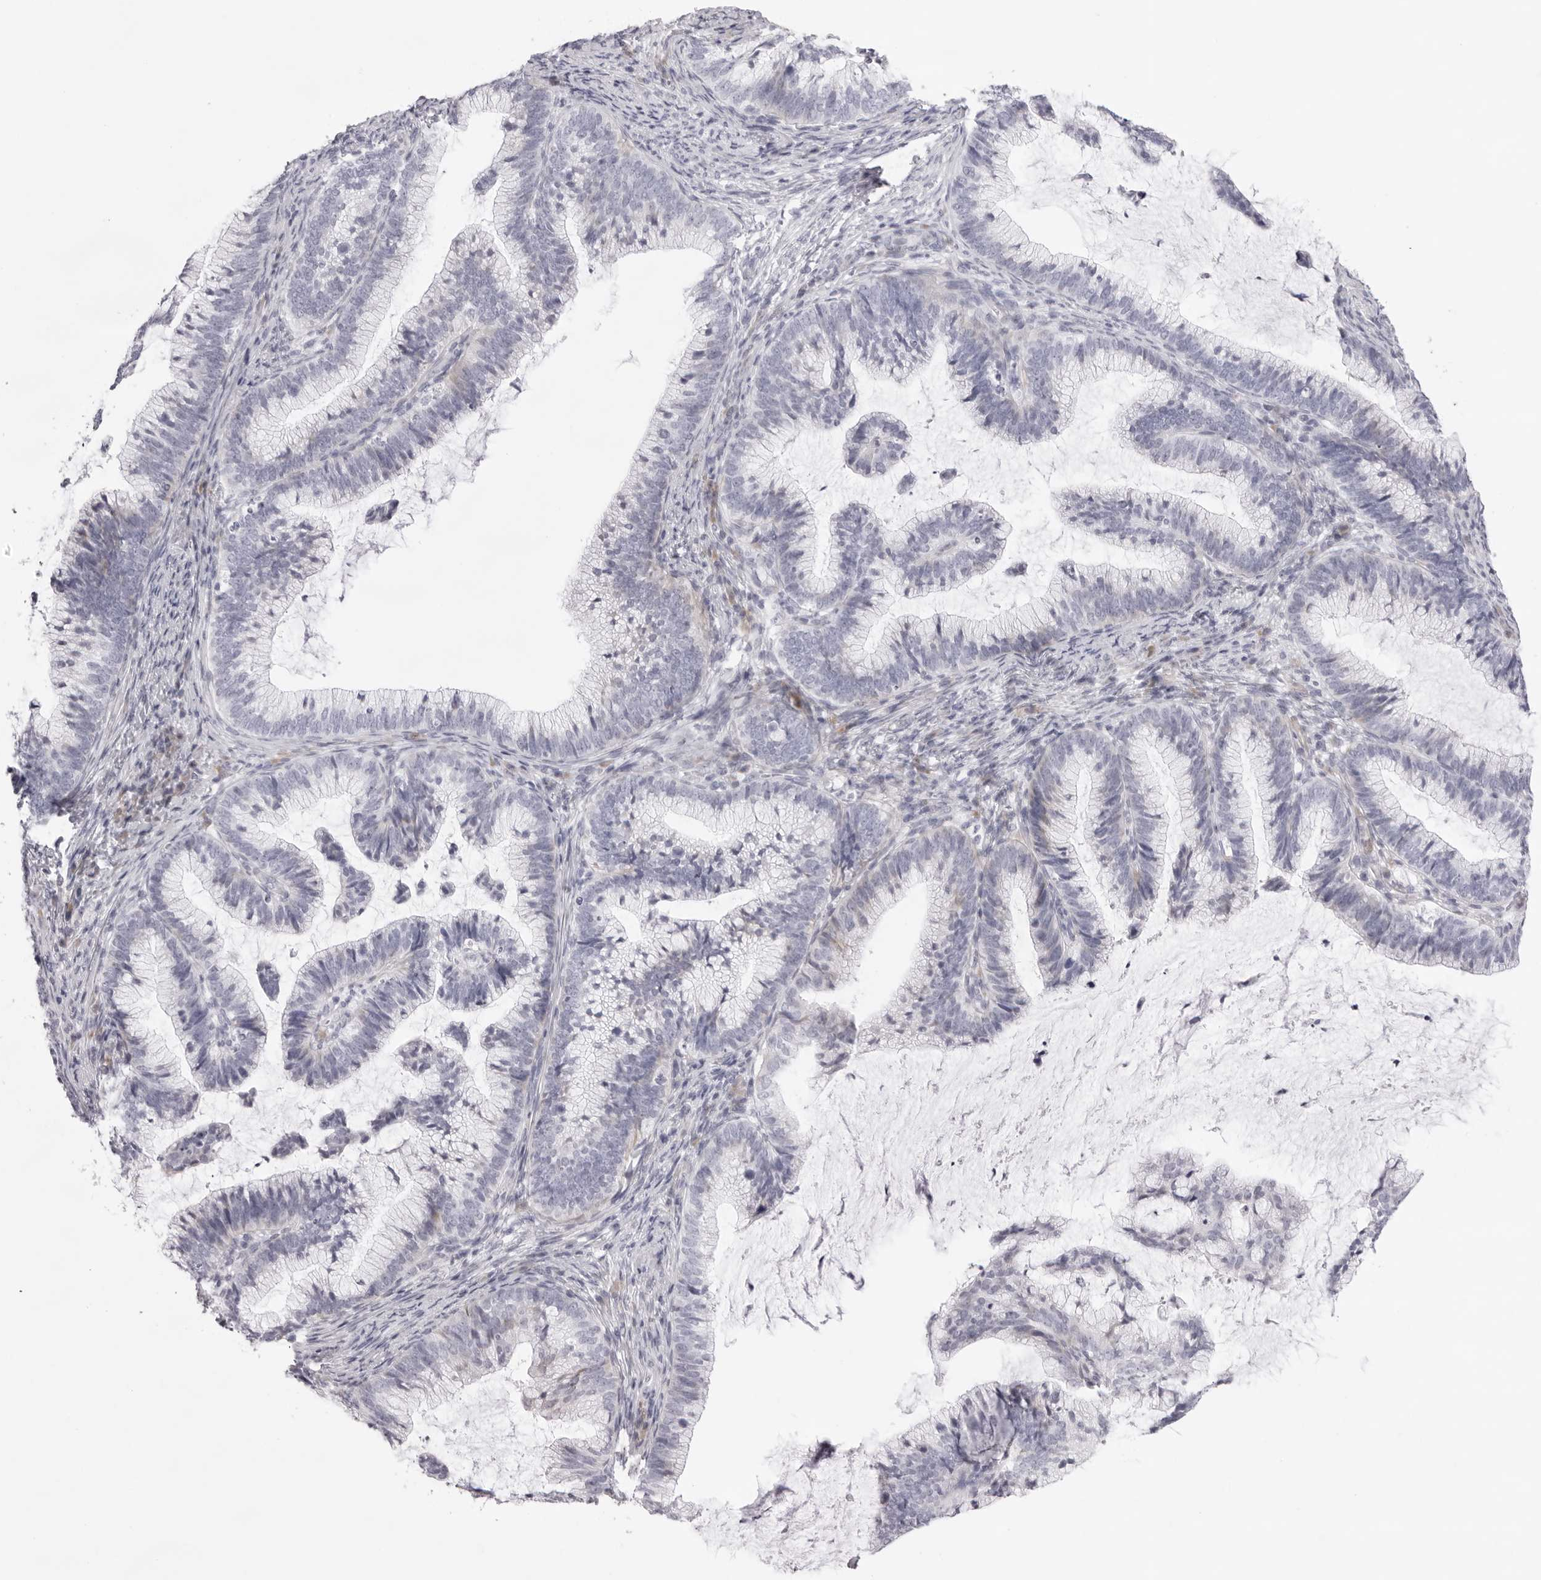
{"staining": {"intensity": "negative", "quantity": "none", "location": "none"}, "tissue": "cervical cancer", "cell_type": "Tumor cells", "image_type": "cancer", "snomed": [{"axis": "morphology", "description": "Adenocarcinoma, NOS"}, {"axis": "topography", "description": "Cervix"}], "caption": "There is no significant staining in tumor cells of adenocarcinoma (cervical).", "gene": "SMIM2", "patient": {"sex": "female", "age": 36}}